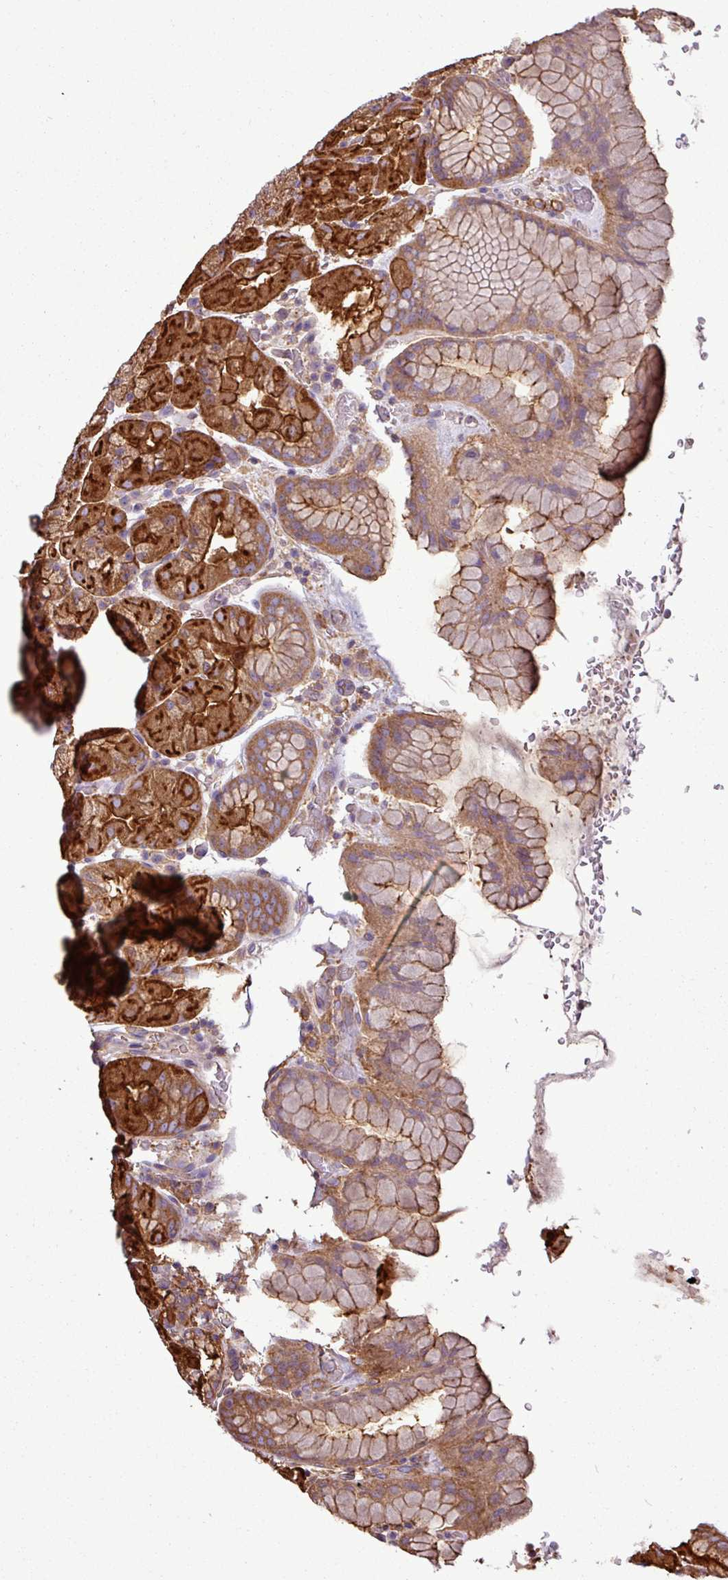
{"staining": {"intensity": "strong", "quantity": "25%-75%", "location": "cytoplasmic/membranous"}, "tissue": "stomach", "cell_type": "Glandular cells", "image_type": "normal", "snomed": [{"axis": "morphology", "description": "Normal tissue, NOS"}, {"axis": "topography", "description": "Stomach, upper"}, {"axis": "topography", "description": "Stomach, lower"}], "caption": "Immunohistochemistry (IHC) image of normal stomach stained for a protein (brown), which reveals high levels of strong cytoplasmic/membranous staining in about 25%-75% of glandular cells.", "gene": "PACSIN2", "patient": {"sex": "male", "age": 67}}